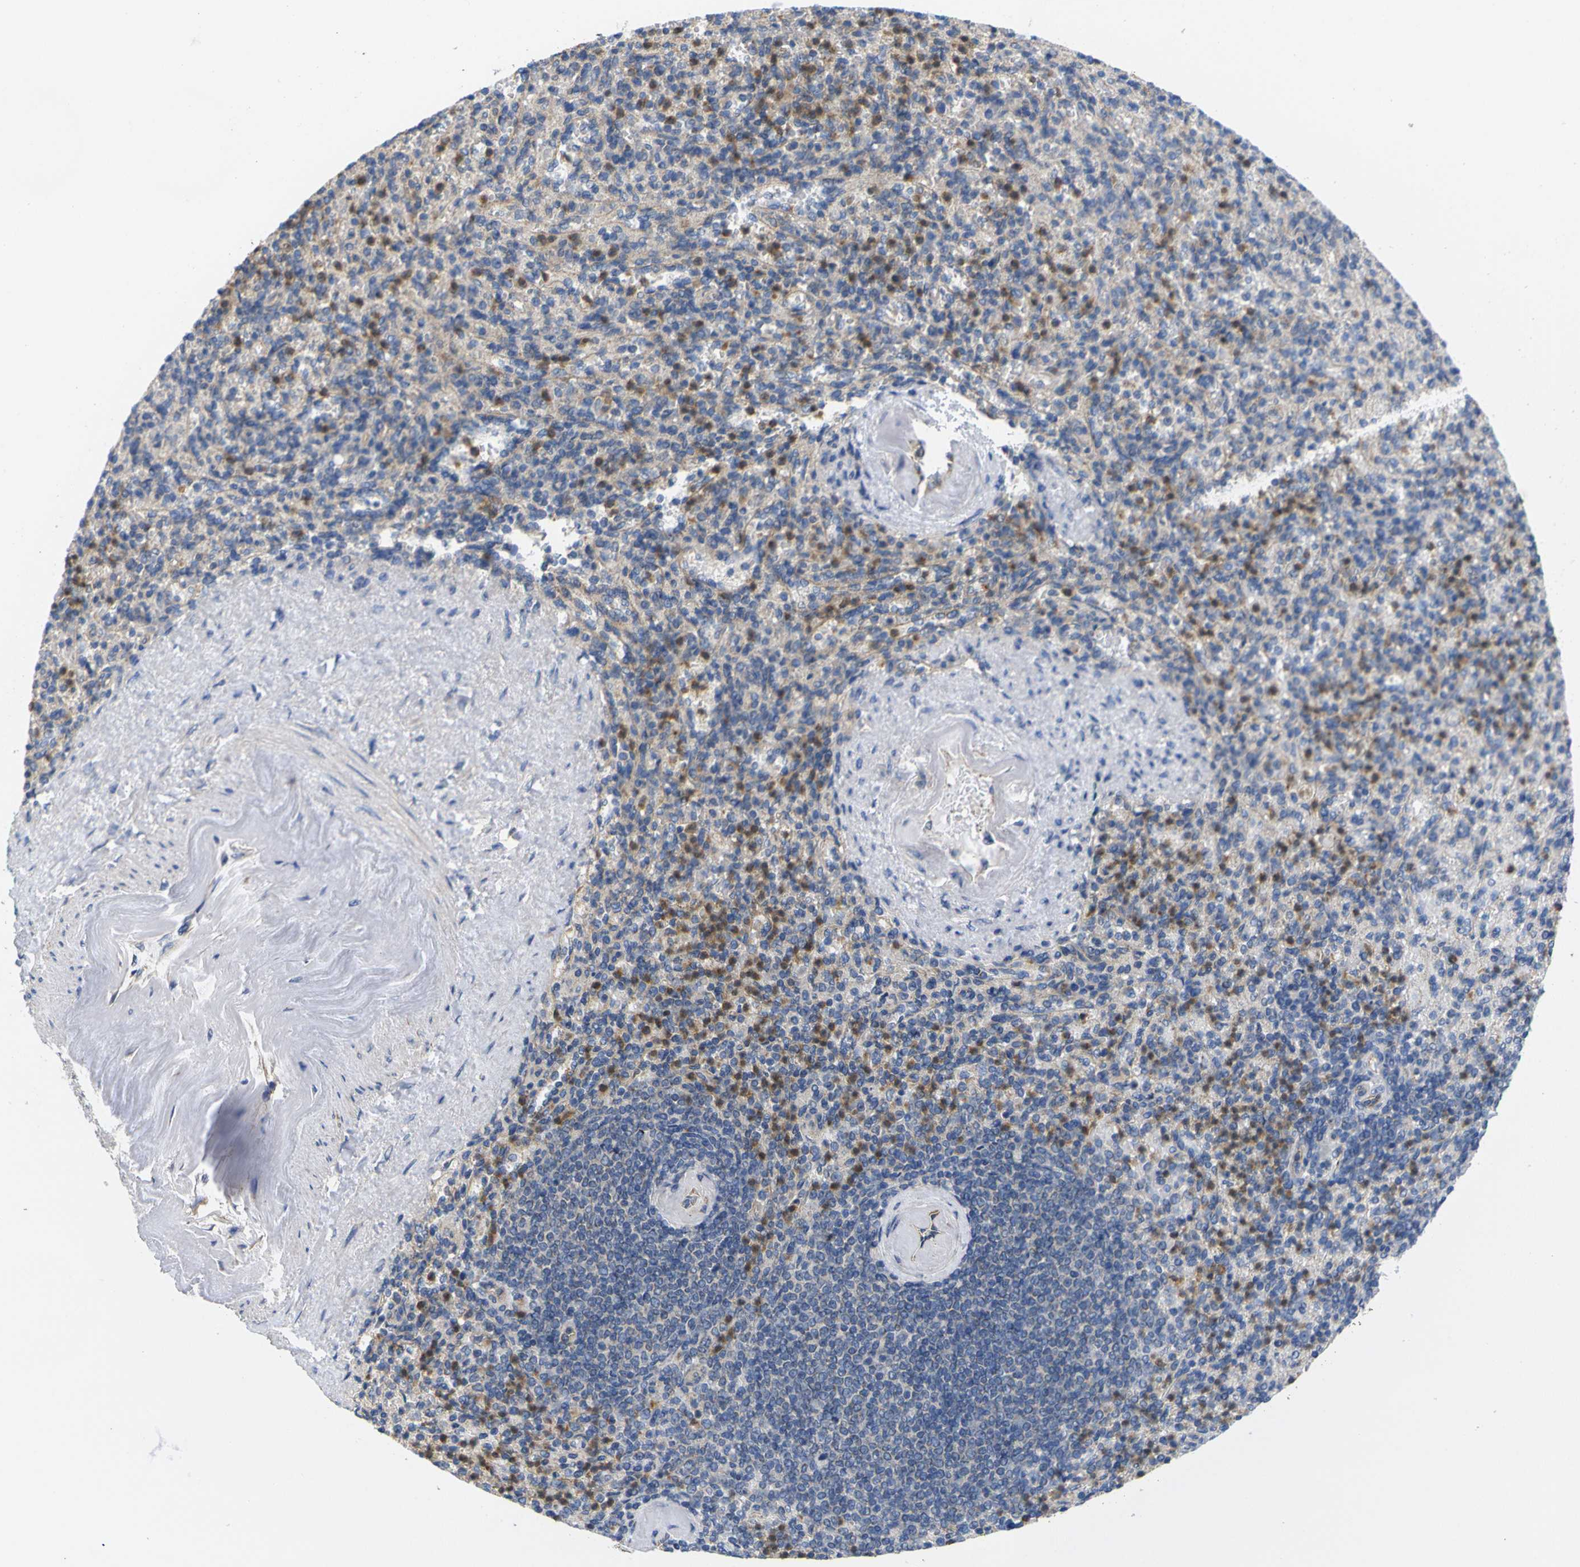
{"staining": {"intensity": "moderate", "quantity": "25%-75%", "location": "cytoplasmic/membranous"}, "tissue": "spleen", "cell_type": "Cells in red pulp", "image_type": "normal", "snomed": [{"axis": "morphology", "description": "Normal tissue, NOS"}, {"axis": "topography", "description": "Spleen"}], "caption": "Immunohistochemistry (DAB (3,3'-diaminobenzidine)) staining of unremarkable spleen demonstrates moderate cytoplasmic/membranous protein positivity in approximately 25%-75% of cells in red pulp.", "gene": "USH1C", "patient": {"sex": "female", "age": 74}}